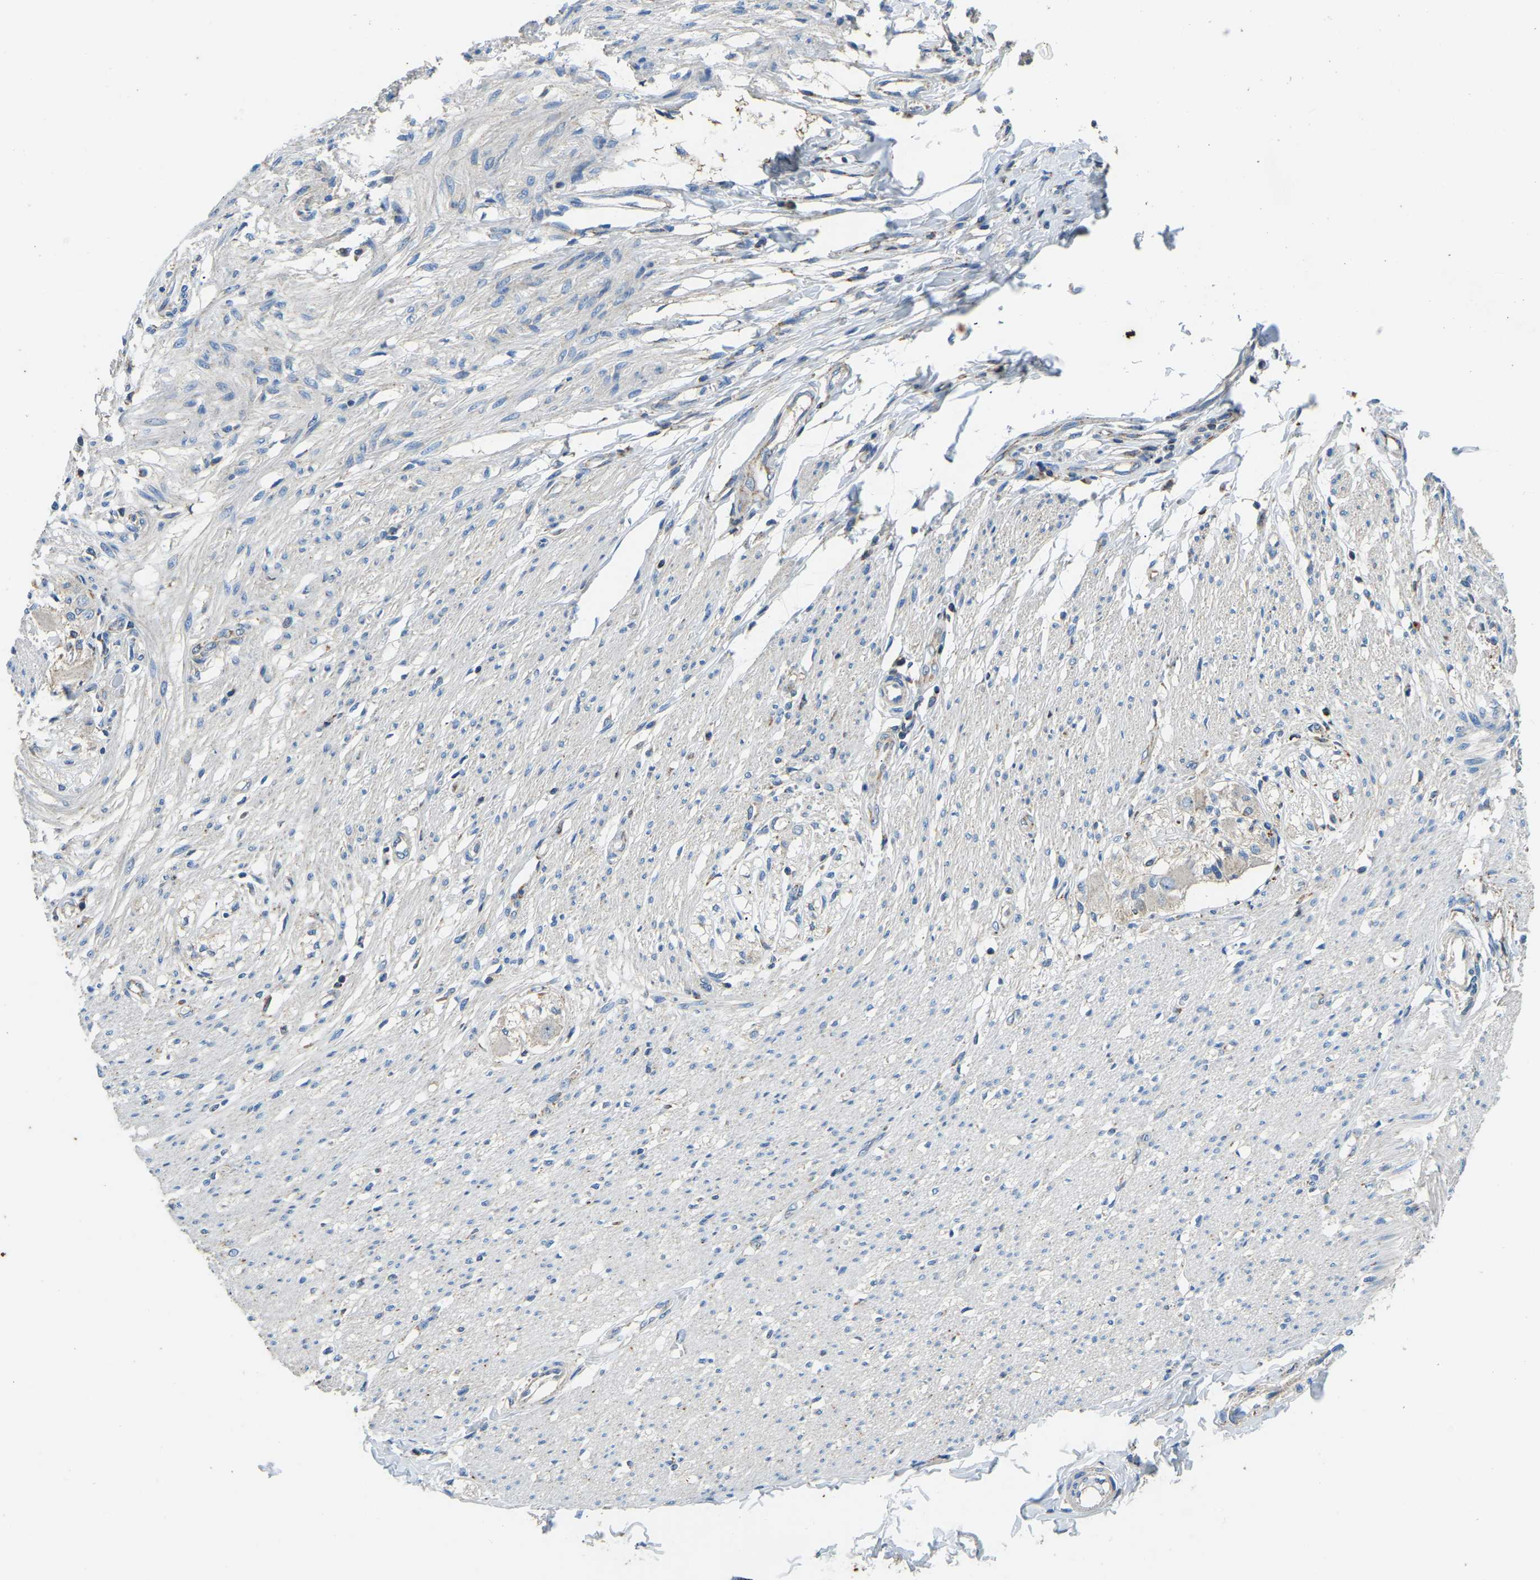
{"staining": {"intensity": "negative", "quantity": "none", "location": "none"}, "tissue": "smooth muscle", "cell_type": "Smooth muscle cells", "image_type": "normal", "snomed": [{"axis": "morphology", "description": "Normal tissue, NOS"}, {"axis": "morphology", "description": "Adenocarcinoma, NOS"}, {"axis": "topography", "description": "Colon"}, {"axis": "topography", "description": "Peripheral nerve tissue"}], "caption": "The IHC photomicrograph has no significant staining in smooth muscle cells of smooth muscle. (Brightfield microscopy of DAB immunohistochemistry (IHC) at high magnification).", "gene": "ZNF200", "patient": {"sex": "male", "age": 14}}